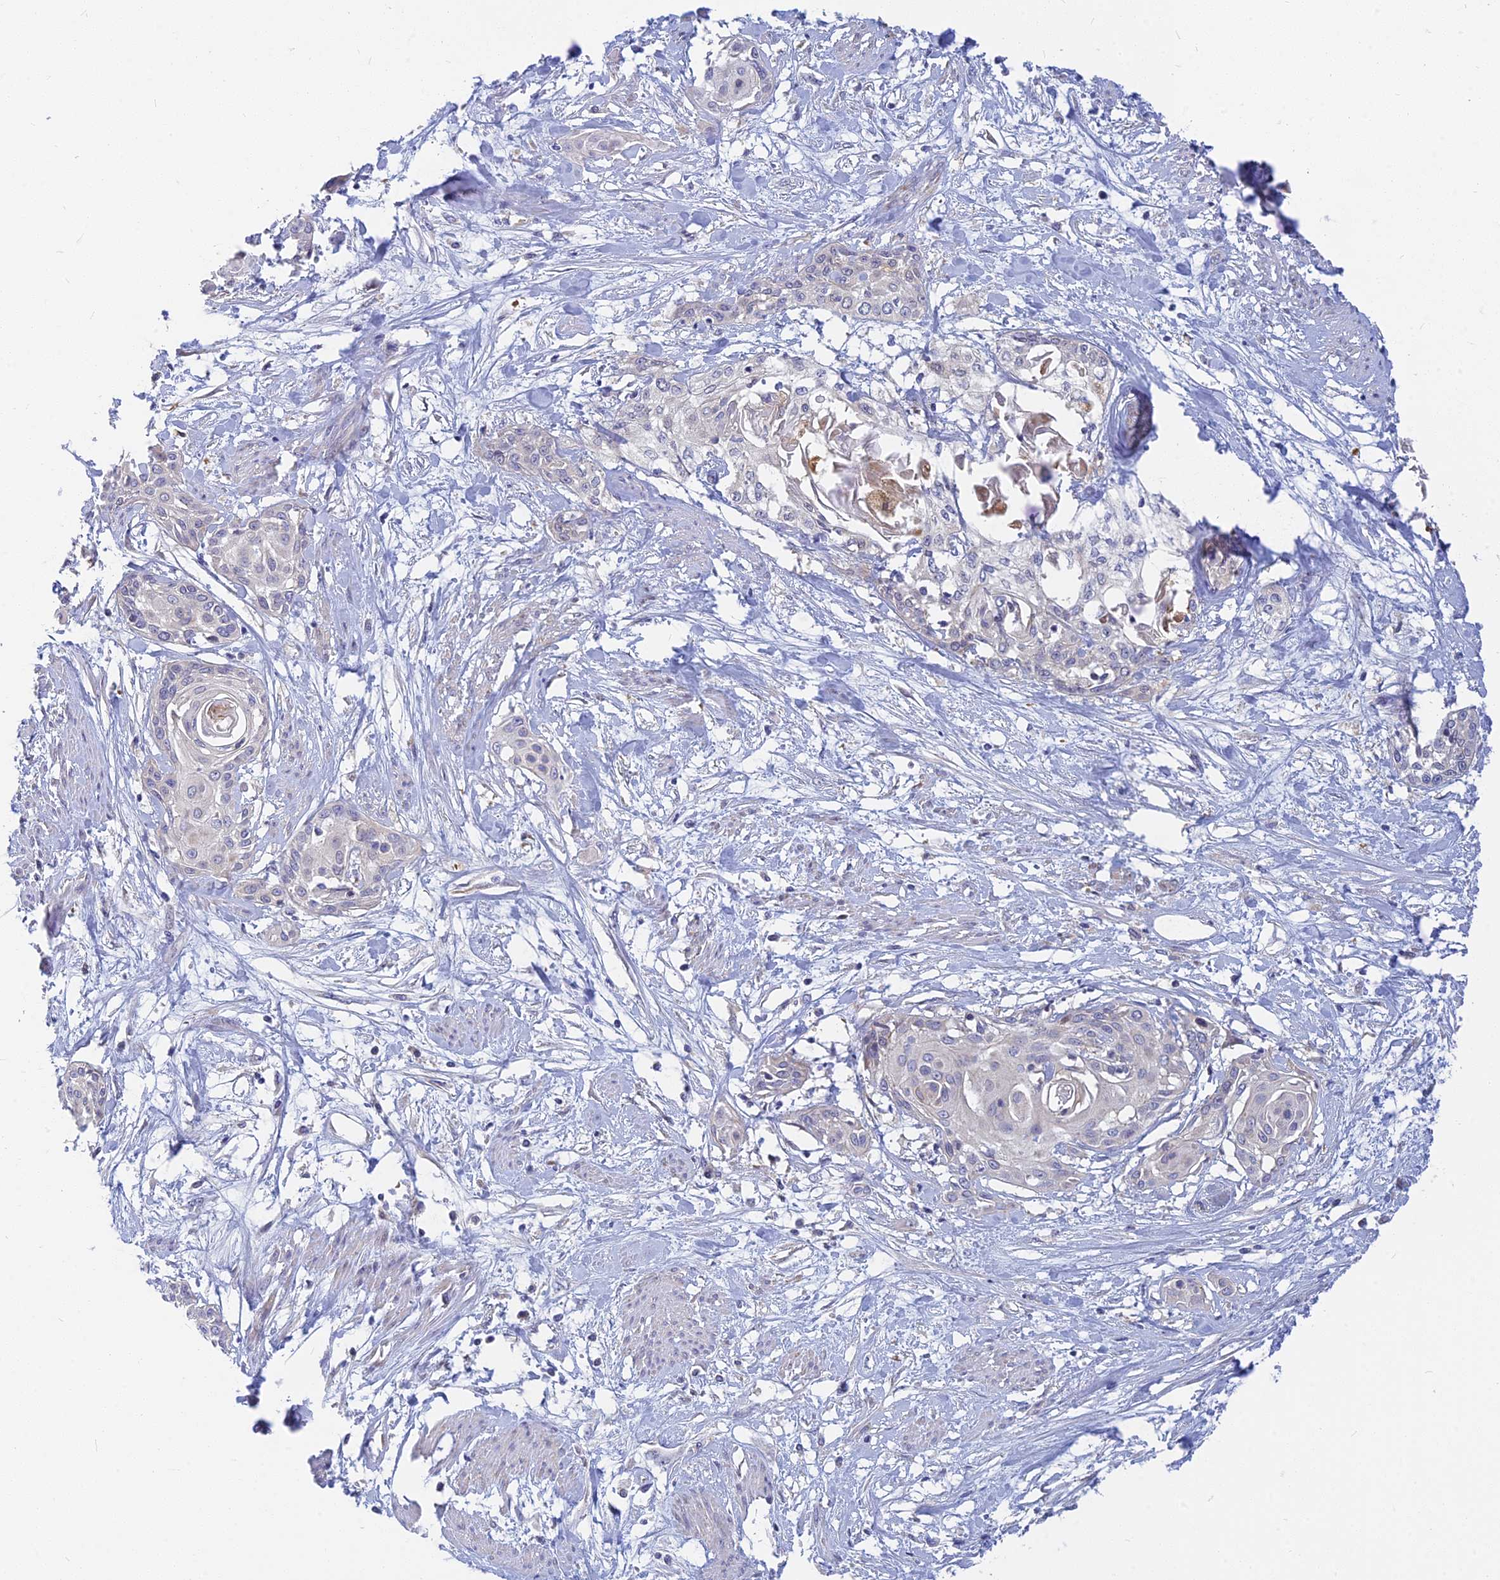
{"staining": {"intensity": "negative", "quantity": "none", "location": "none"}, "tissue": "cervical cancer", "cell_type": "Tumor cells", "image_type": "cancer", "snomed": [{"axis": "morphology", "description": "Squamous cell carcinoma, NOS"}, {"axis": "topography", "description": "Cervix"}], "caption": "An immunohistochemistry (IHC) photomicrograph of cervical cancer (squamous cell carcinoma) is shown. There is no staining in tumor cells of cervical cancer (squamous cell carcinoma). (Brightfield microscopy of DAB (3,3'-diaminobenzidine) immunohistochemistry at high magnification).", "gene": "CACNA1B", "patient": {"sex": "female", "age": 57}}